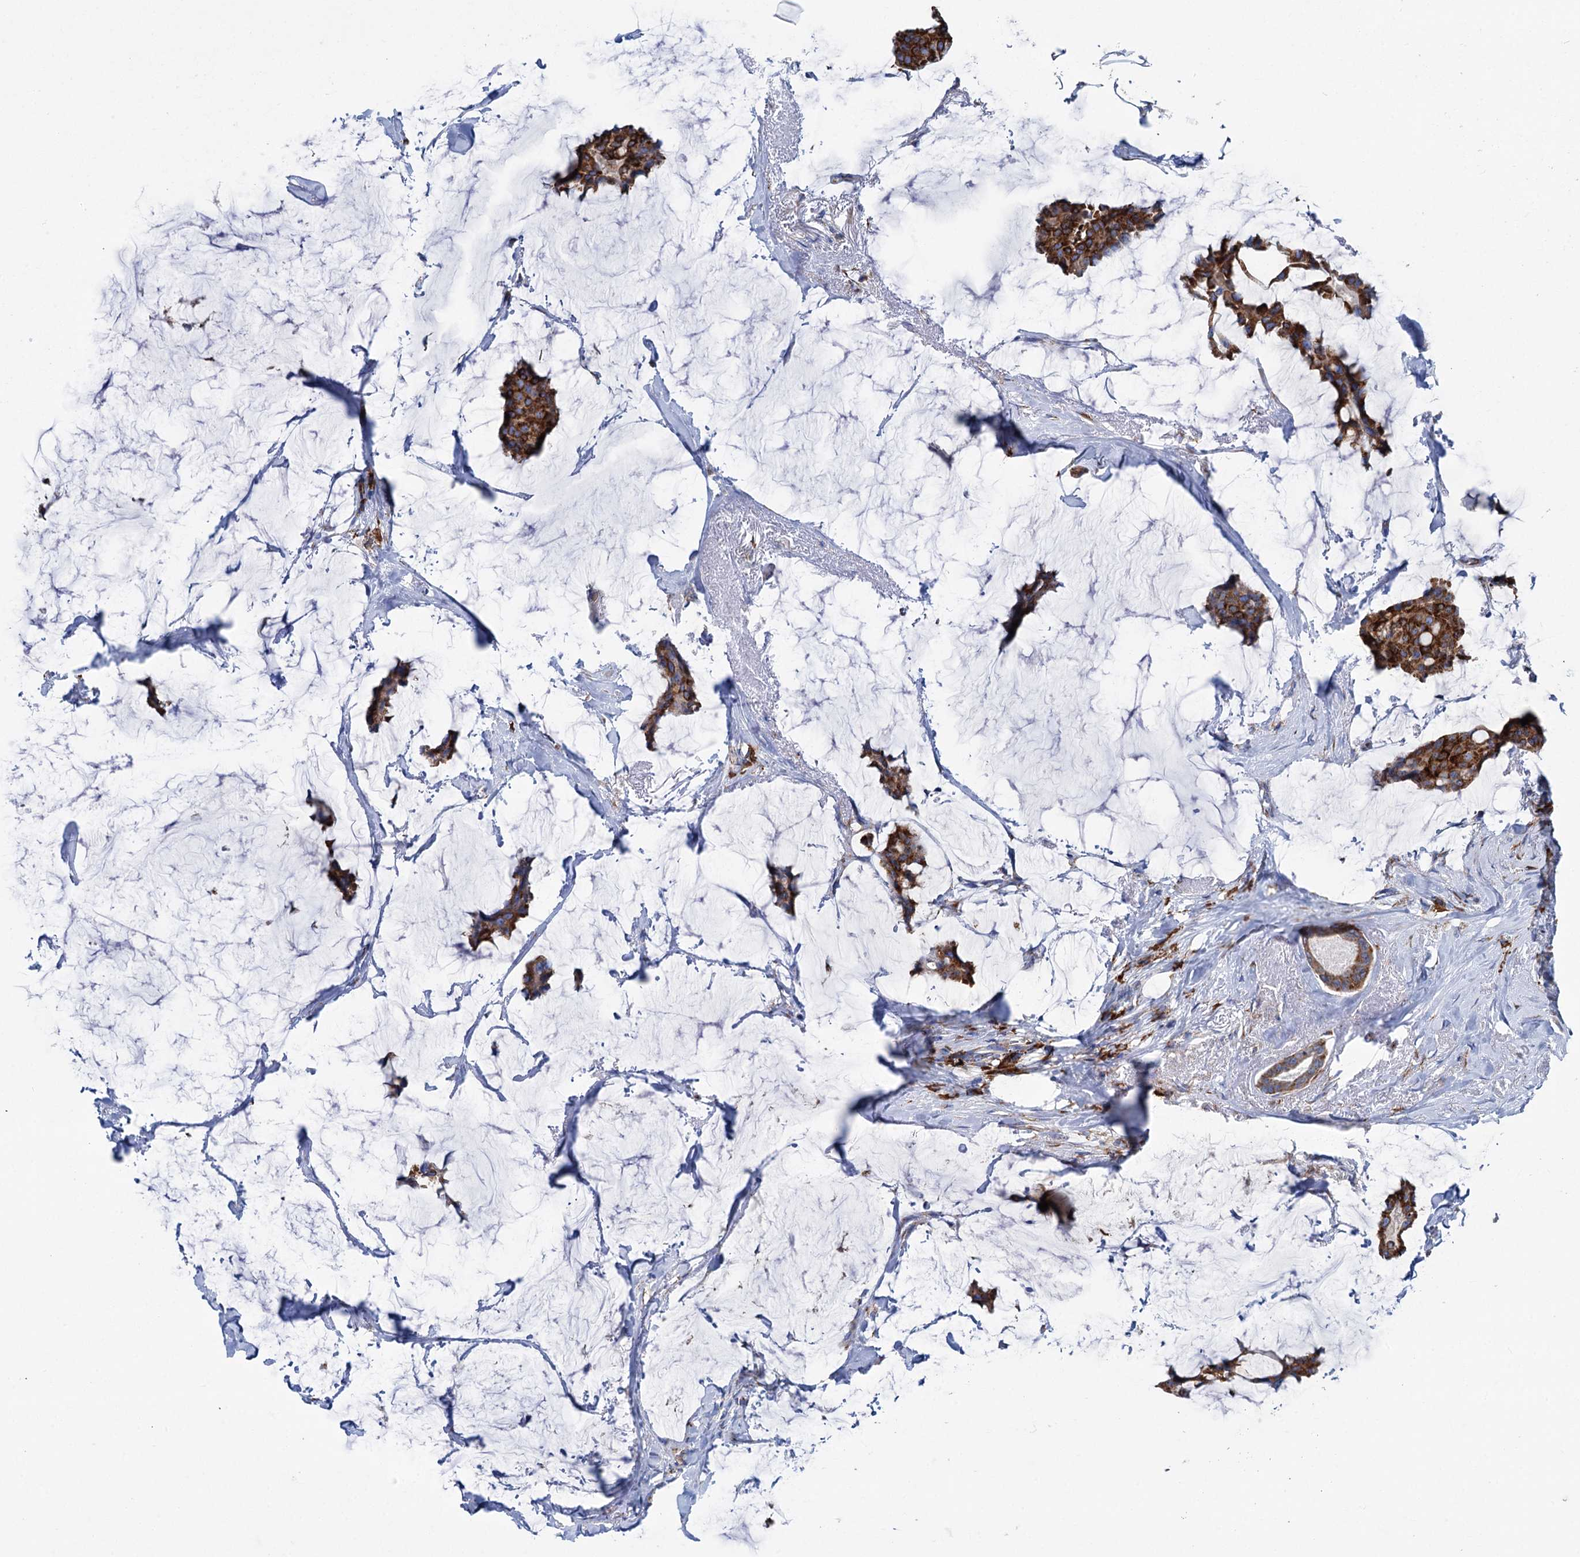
{"staining": {"intensity": "strong", "quantity": ">75%", "location": "cytoplasmic/membranous"}, "tissue": "breast cancer", "cell_type": "Tumor cells", "image_type": "cancer", "snomed": [{"axis": "morphology", "description": "Duct carcinoma"}, {"axis": "topography", "description": "Breast"}], "caption": "A histopathology image showing strong cytoplasmic/membranous positivity in about >75% of tumor cells in invasive ductal carcinoma (breast), as visualized by brown immunohistochemical staining.", "gene": "SHE", "patient": {"sex": "female", "age": 93}}